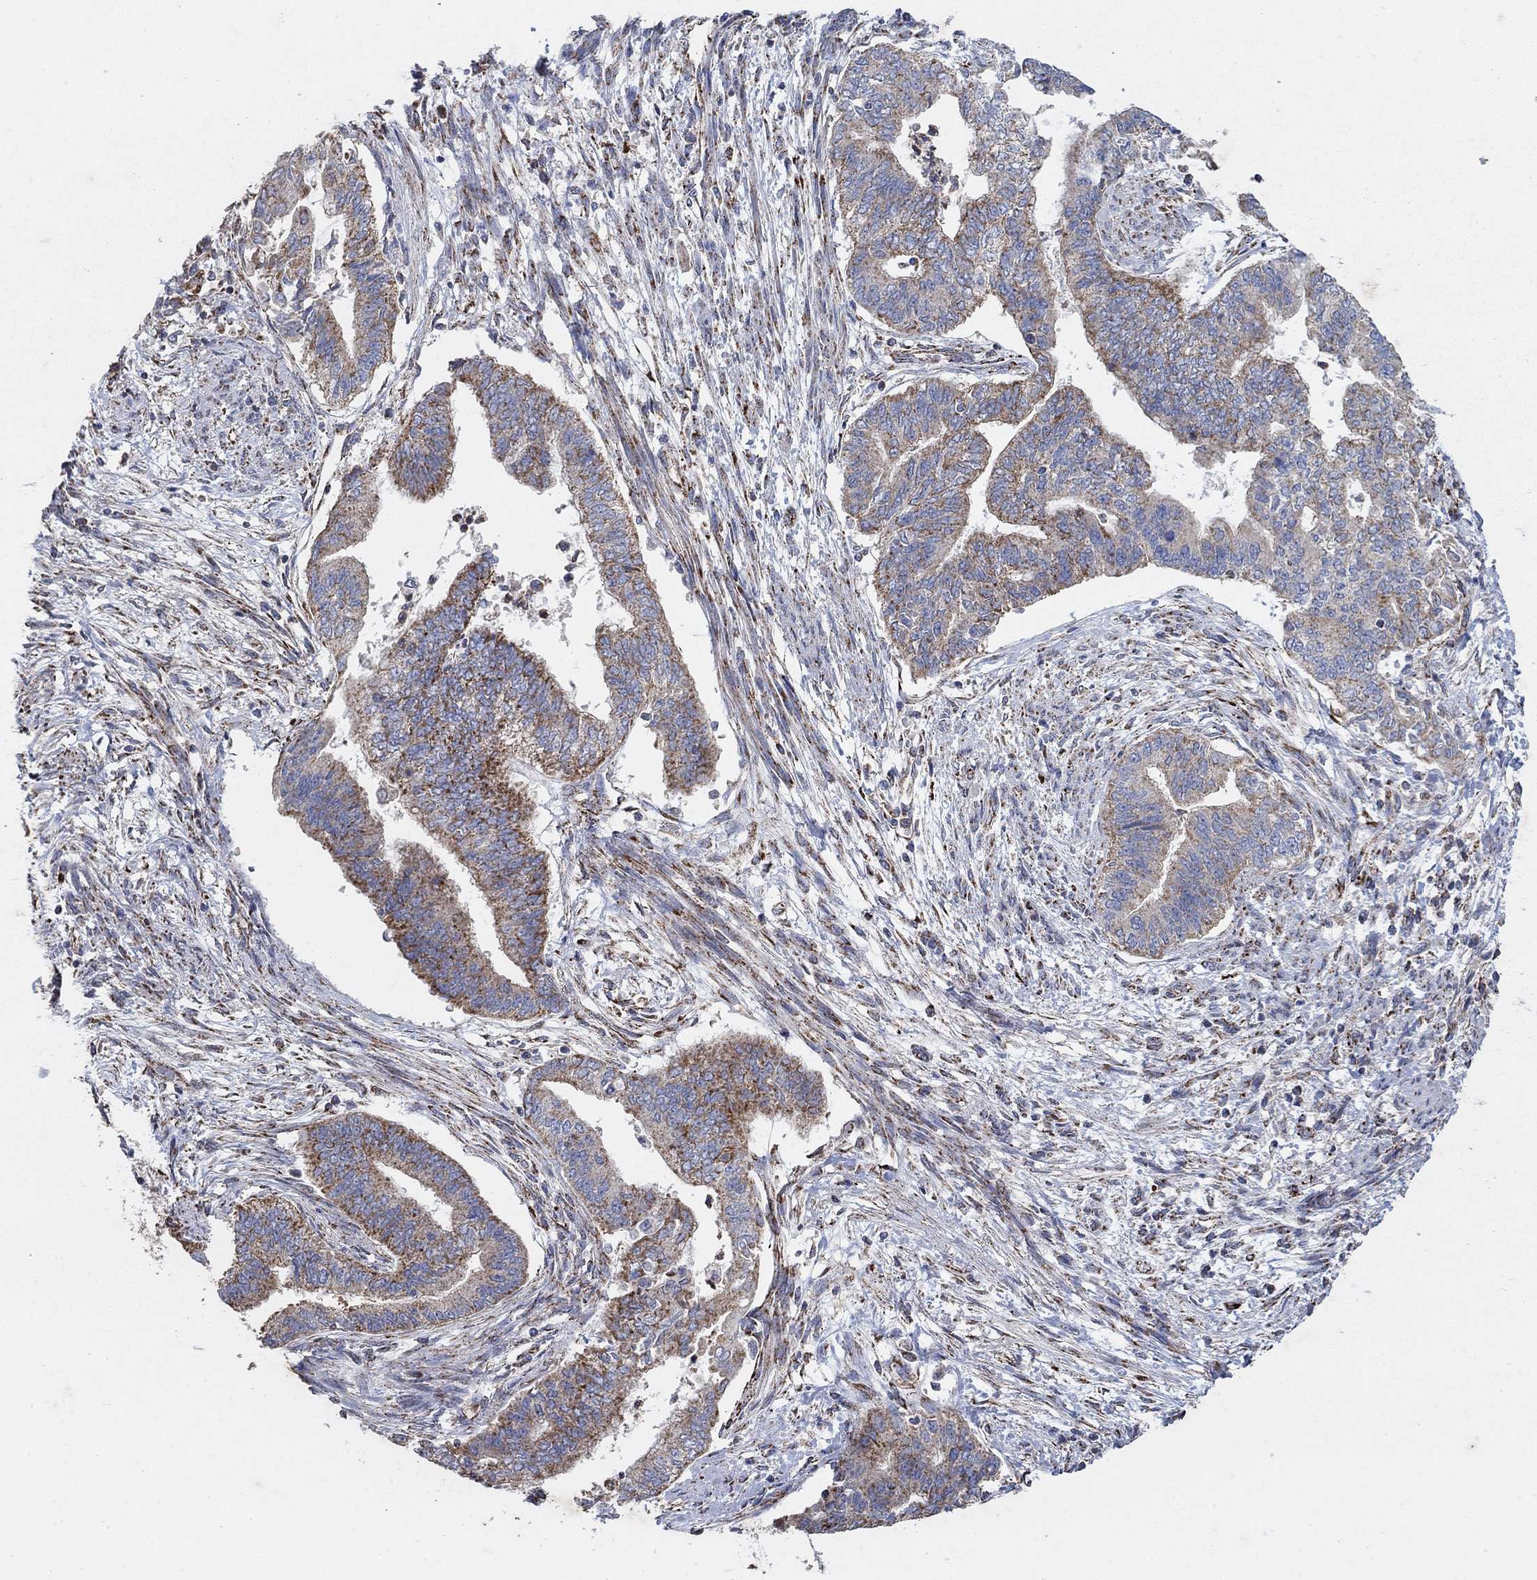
{"staining": {"intensity": "strong", "quantity": "<25%", "location": "cytoplasmic/membranous"}, "tissue": "endometrial cancer", "cell_type": "Tumor cells", "image_type": "cancer", "snomed": [{"axis": "morphology", "description": "Adenocarcinoma, NOS"}, {"axis": "topography", "description": "Endometrium"}], "caption": "This micrograph displays immunohistochemistry staining of endometrial cancer (adenocarcinoma), with medium strong cytoplasmic/membranous positivity in approximately <25% of tumor cells.", "gene": "PNPLA2", "patient": {"sex": "female", "age": 65}}